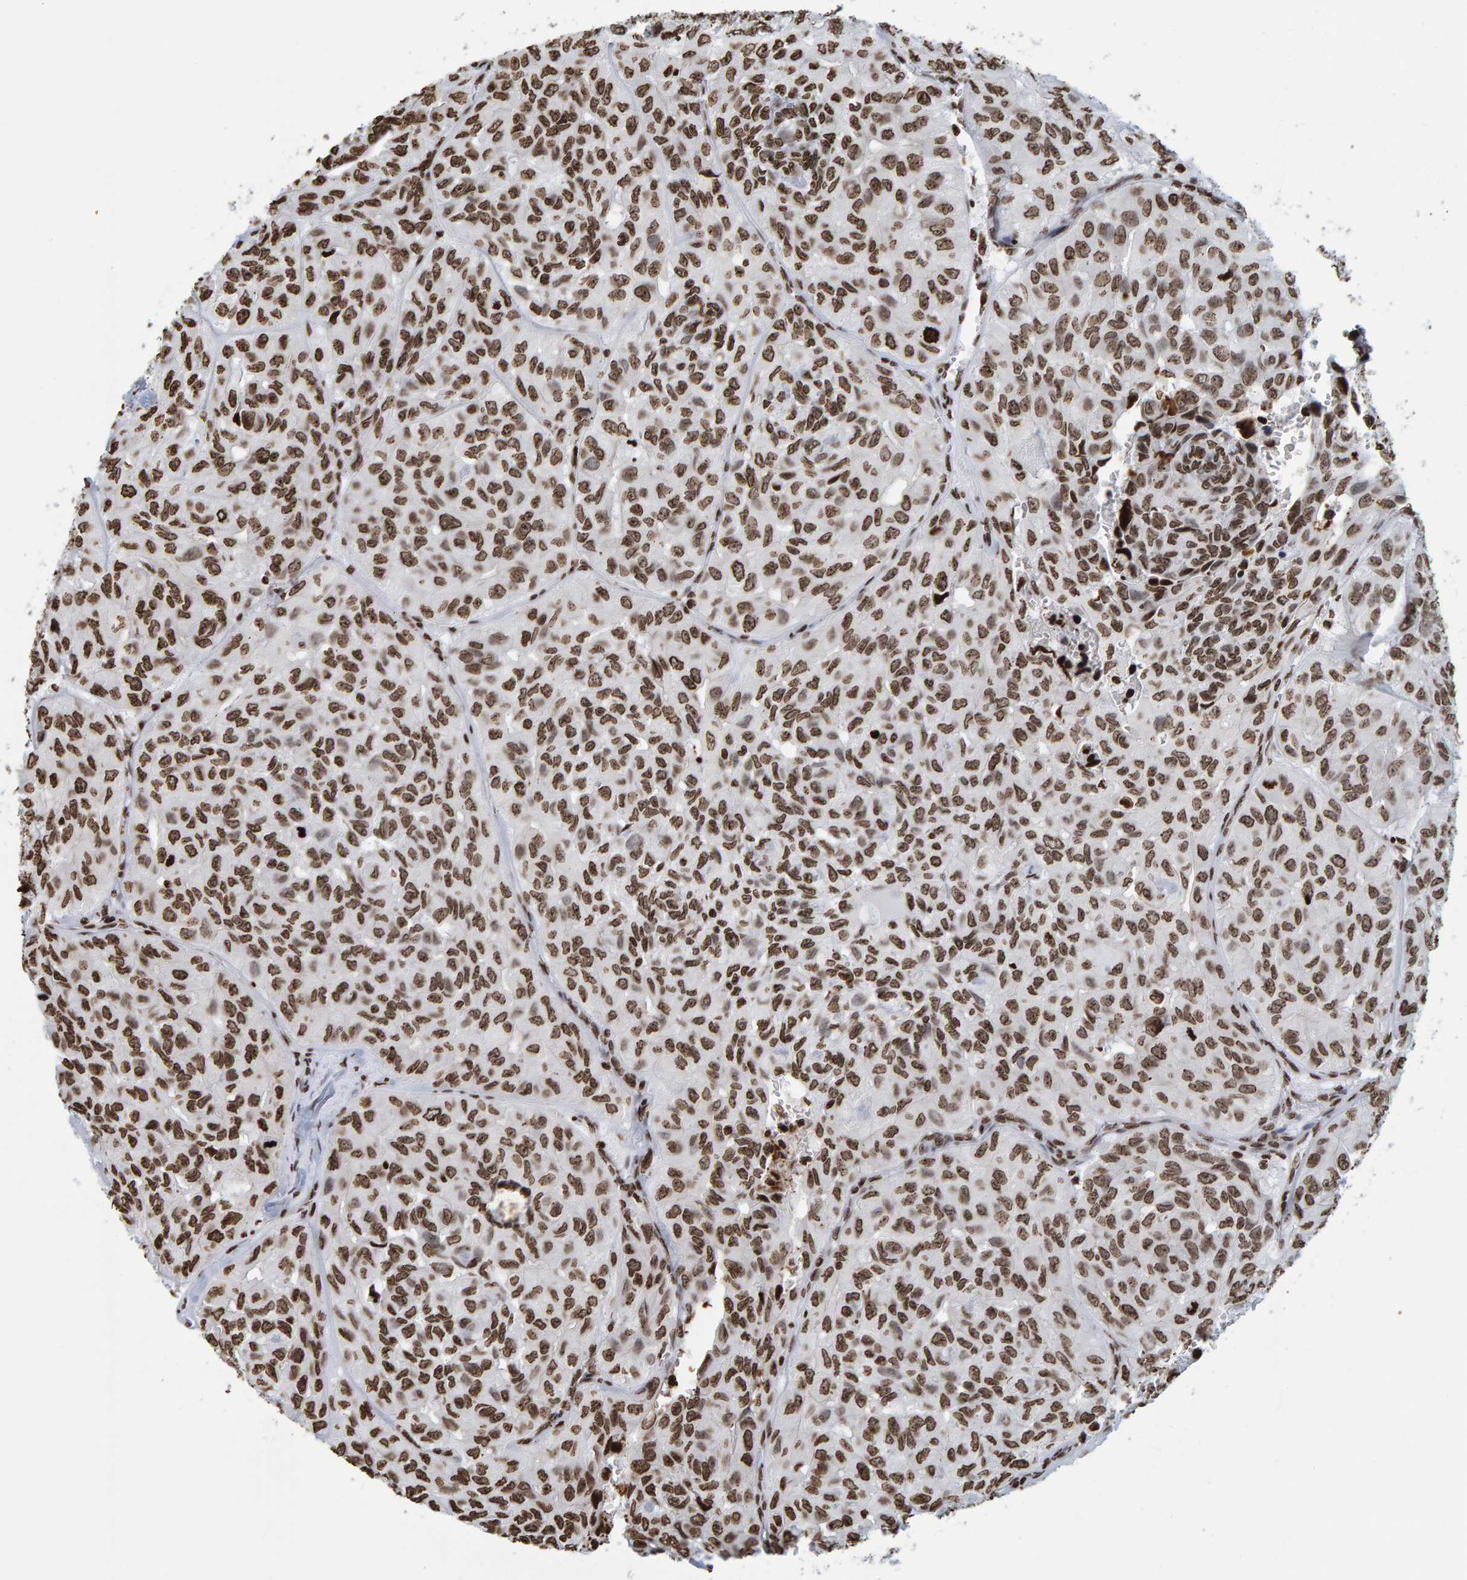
{"staining": {"intensity": "moderate", "quantity": ">75%", "location": "nuclear"}, "tissue": "head and neck cancer", "cell_type": "Tumor cells", "image_type": "cancer", "snomed": [{"axis": "morphology", "description": "Adenocarcinoma, NOS"}, {"axis": "topography", "description": "Salivary gland, NOS"}, {"axis": "topography", "description": "Head-Neck"}], "caption": "Immunohistochemistry (IHC) (DAB) staining of head and neck cancer (adenocarcinoma) shows moderate nuclear protein positivity in approximately >75% of tumor cells.", "gene": "BRF2", "patient": {"sex": "female", "age": 76}}